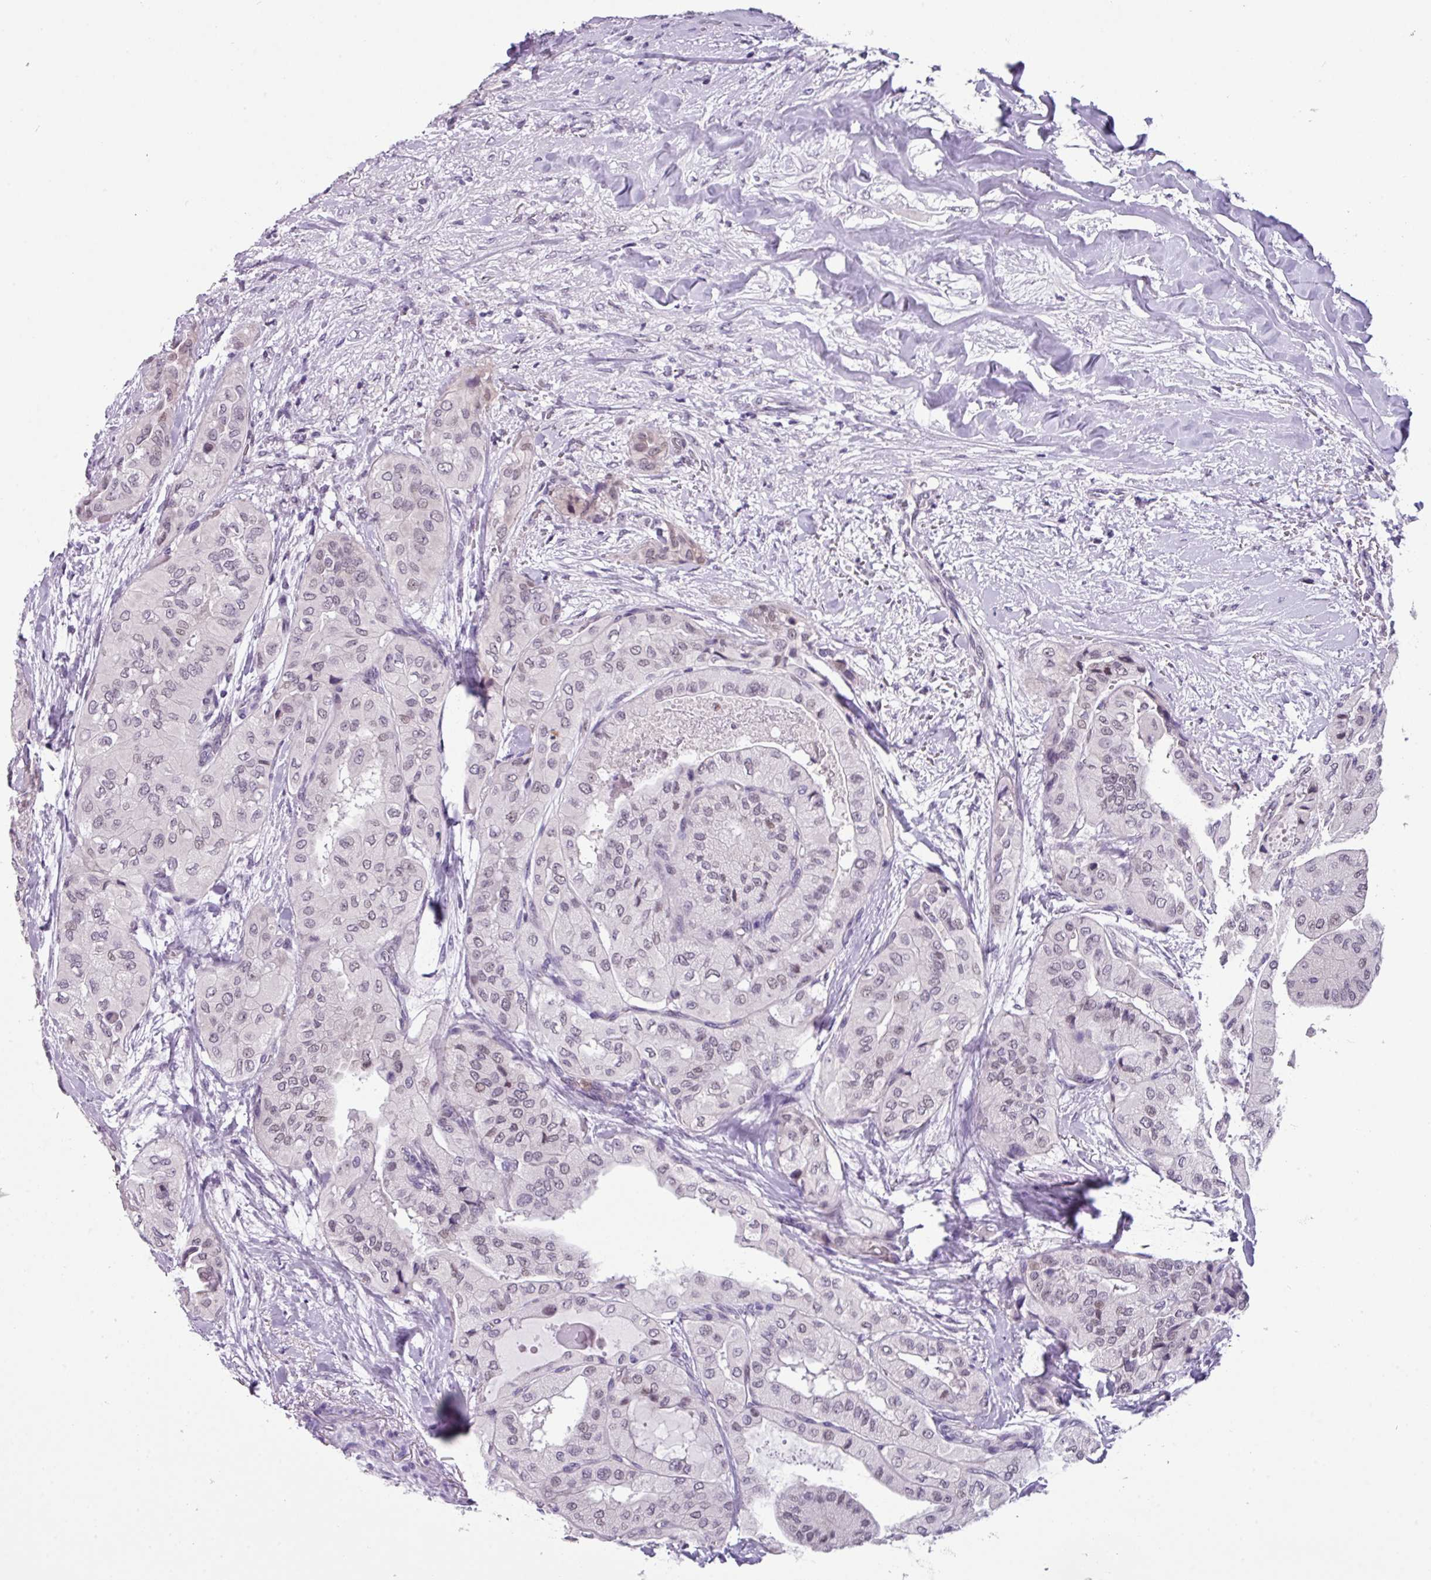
{"staining": {"intensity": "weak", "quantity": "<25%", "location": "nuclear"}, "tissue": "thyroid cancer", "cell_type": "Tumor cells", "image_type": "cancer", "snomed": [{"axis": "morphology", "description": "Papillary adenocarcinoma, NOS"}, {"axis": "topography", "description": "Thyroid gland"}], "caption": "Protein analysis of thyroid cancer (papillary adenocarcinoma) demonstrates no significant staining in tumor cells. (DAB immunohistochemistry, high magnification).", "gene": "ZFP3", "patient": {"sex": "female", "age": 59}}